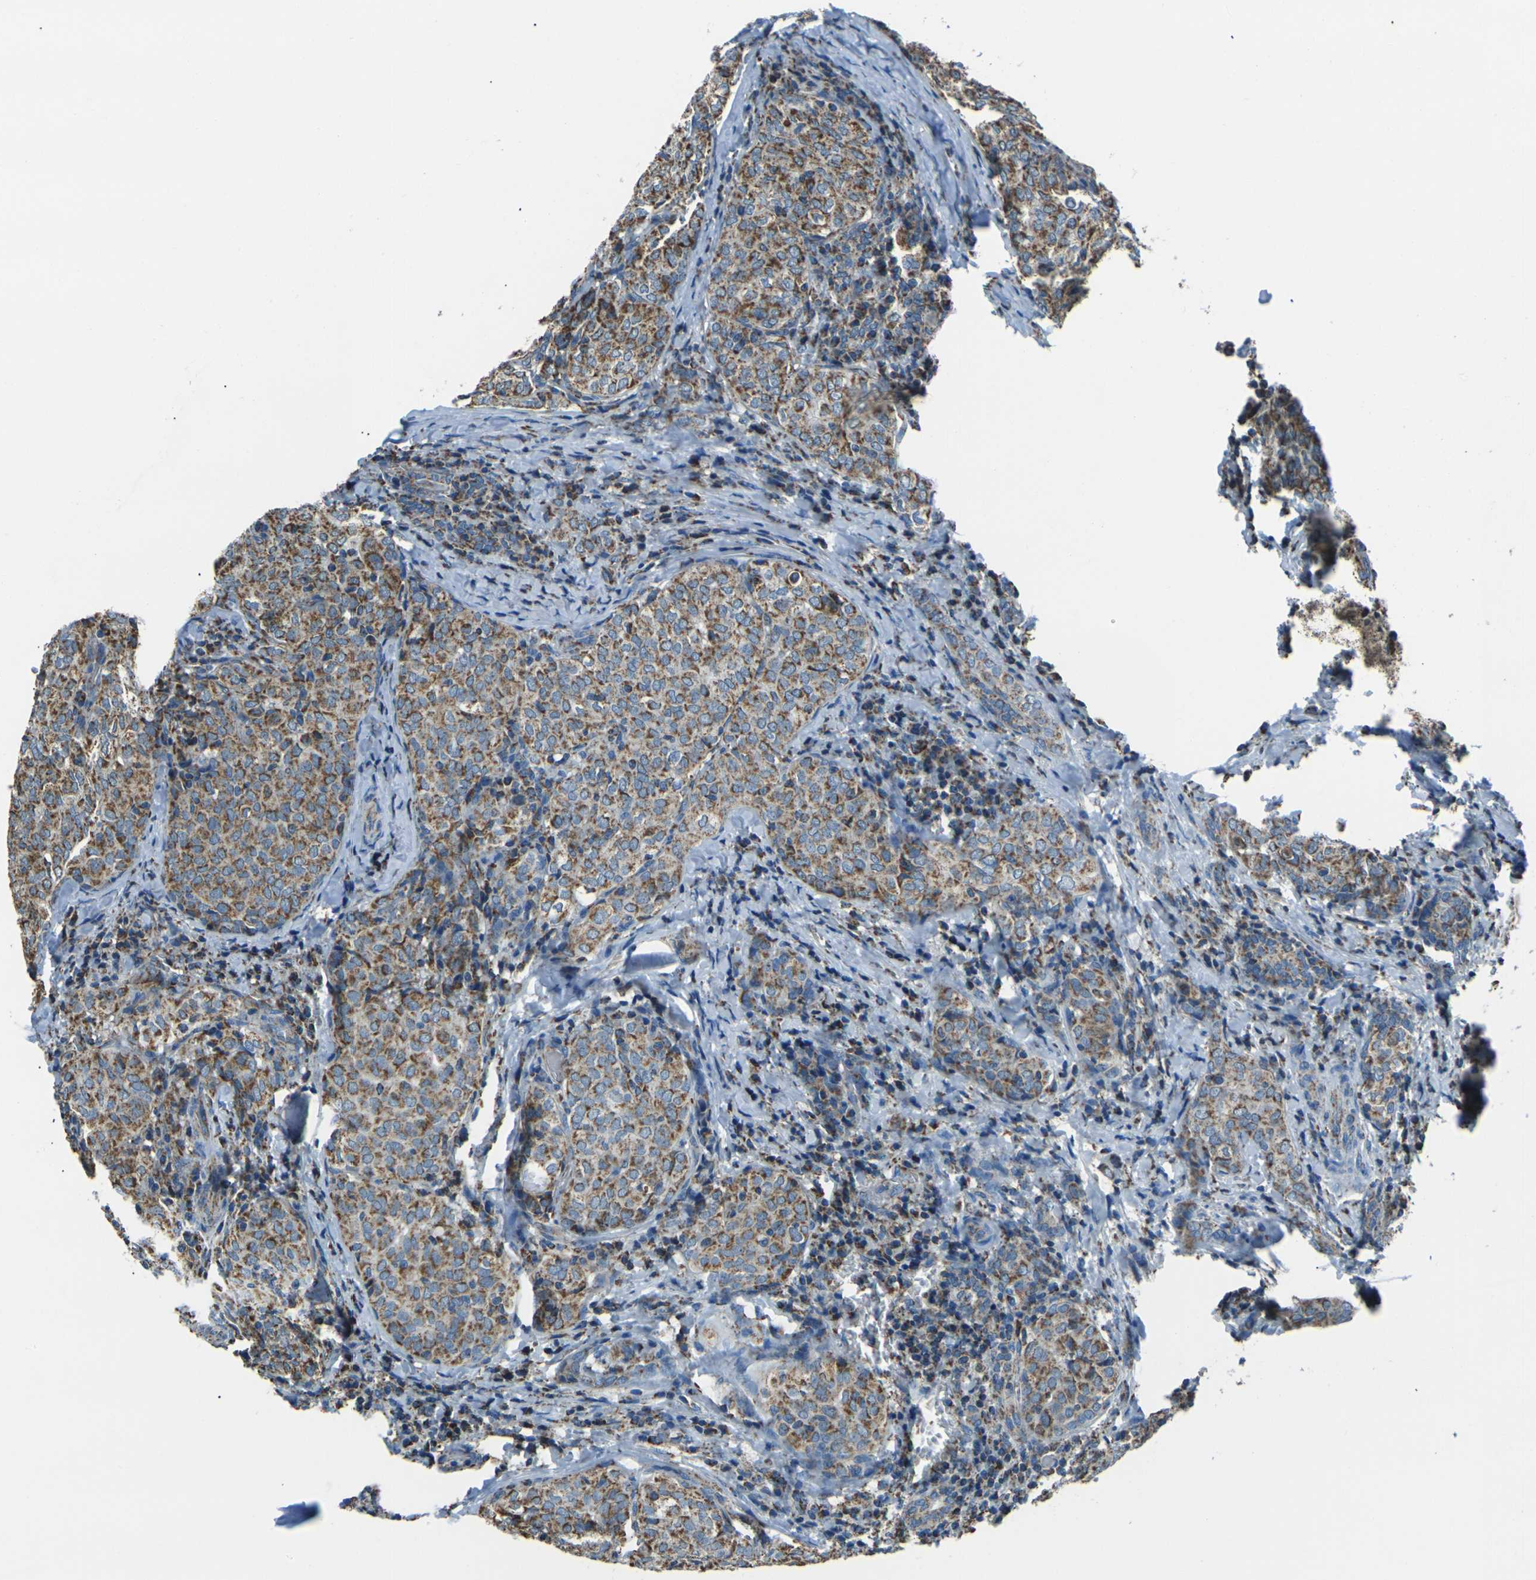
{"staining": {"intensity": "moderate", "quantity": ">75%", "location": "cytoplasmic/membranous"}, "tissue": "thyroid cancer", "cell_type": "Tumor cells", "image_type": "cancer", "snomed": [{"axis": "morphology", "description": "Normal tissue, NOS"}, {"axis": "morphology", "description": "Papillary adenocarcinoma, NOS"}, {"axis": "topography", "description": "Thyroid gland"}], "caption": "High-power microscopy captured an immunohistochemistry (IHC) photomicrograph of thyroid cancer (papillary adenocarcinoma), revealing moderate cytoplasmic/membranous expression in approximately >75% of tumor cells.", "gene": "IRF3", "patient": {"sex": "female", "age": 30}}